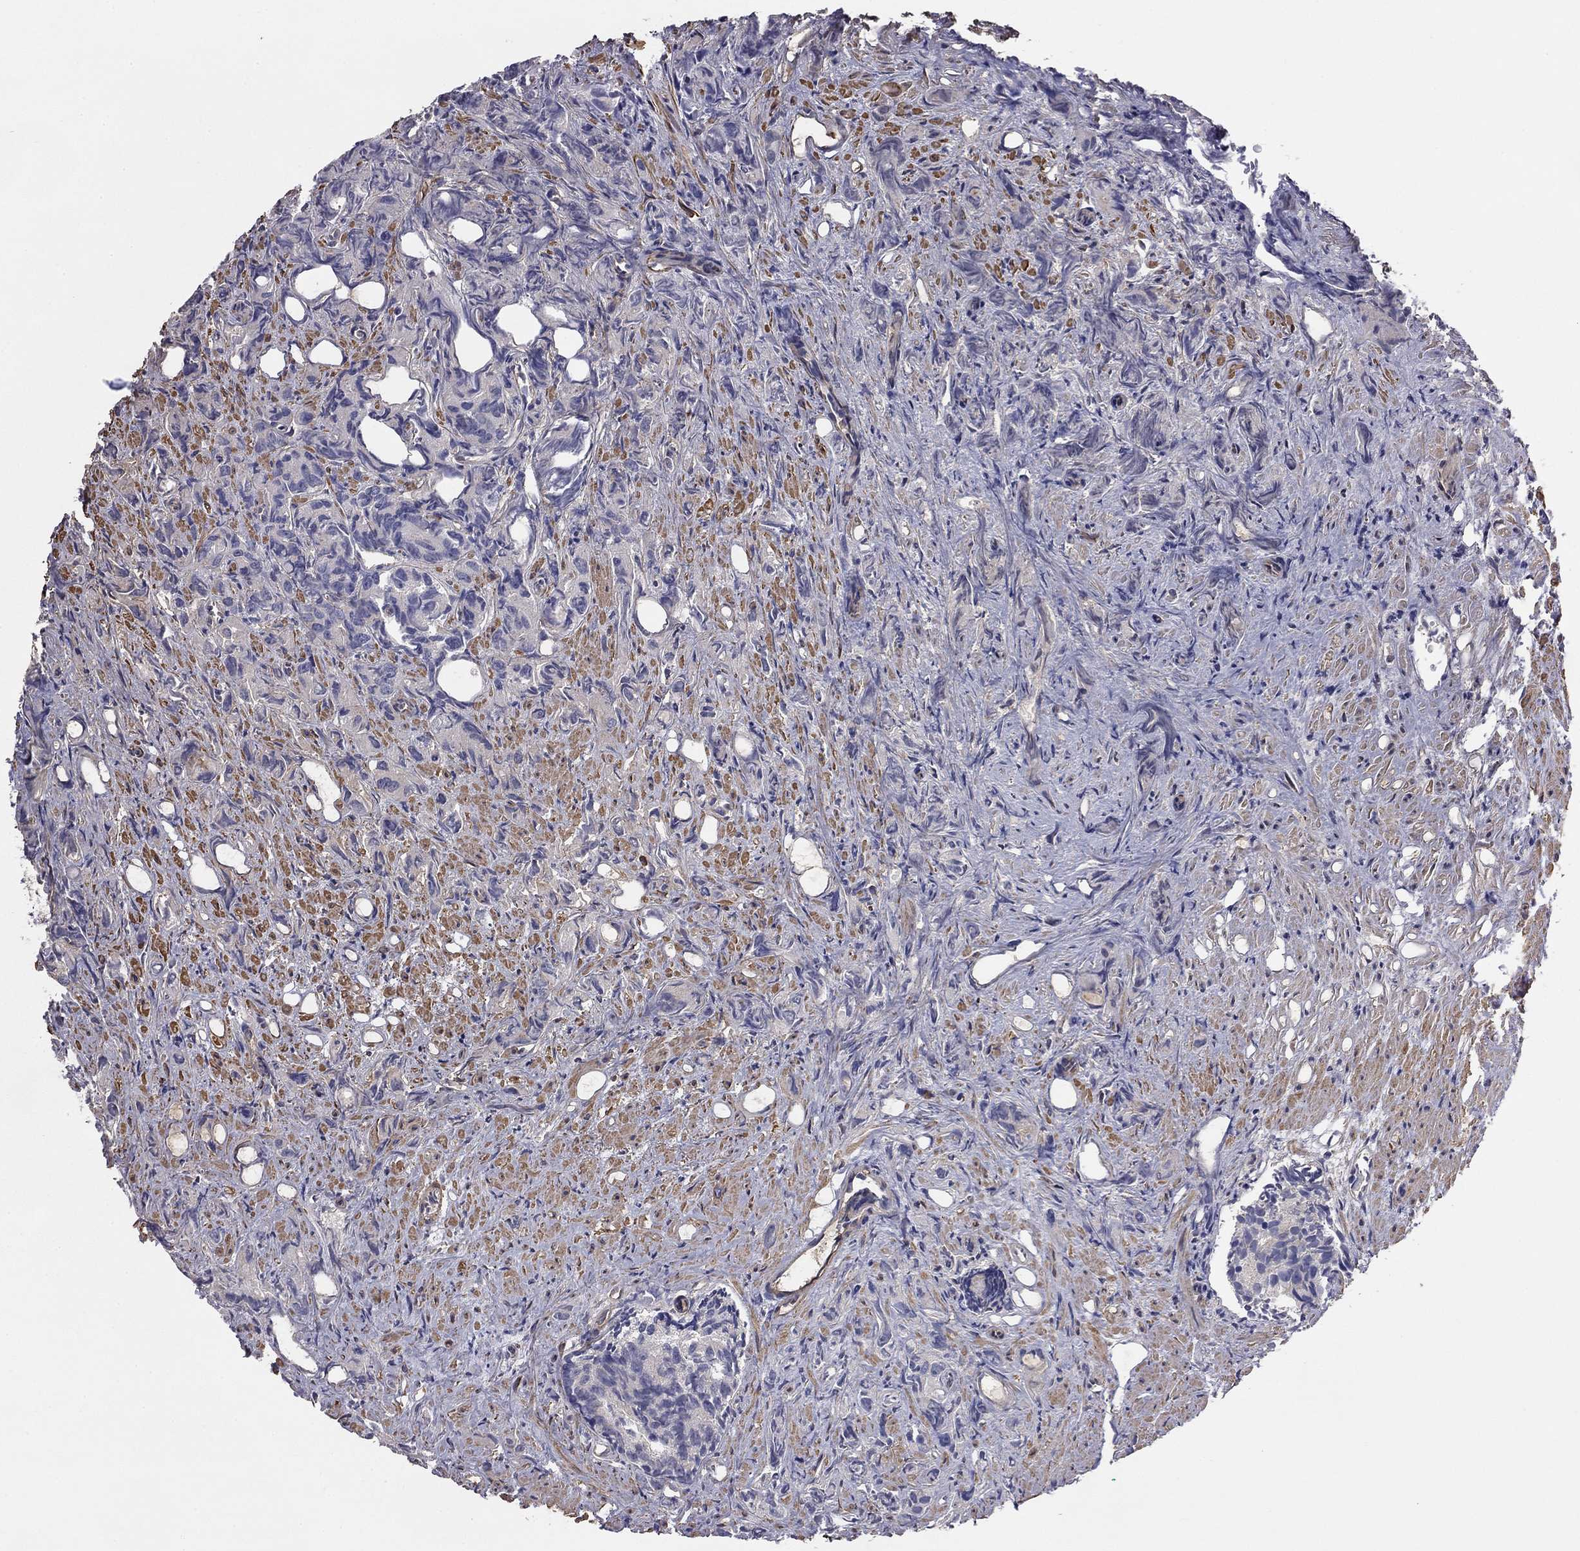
{"staining": {"intensity": "negative", "quantity": "none", "location": "none"}, "tissue": "prostate cancer", "cell_type": "Tumor cells", "image_type": "cancer", "snomed": [{"axis": "morphology", "description": "Adenocarcinoma, High grade"}, {"axis": "topography", "description": "Prostate"}], "caption": "Prostate cancer was stained to show a protein in brown. There is no significant staining in tumor cells.", "gene": "TCHH", "patient": {"sex": "male", "age": 90}}